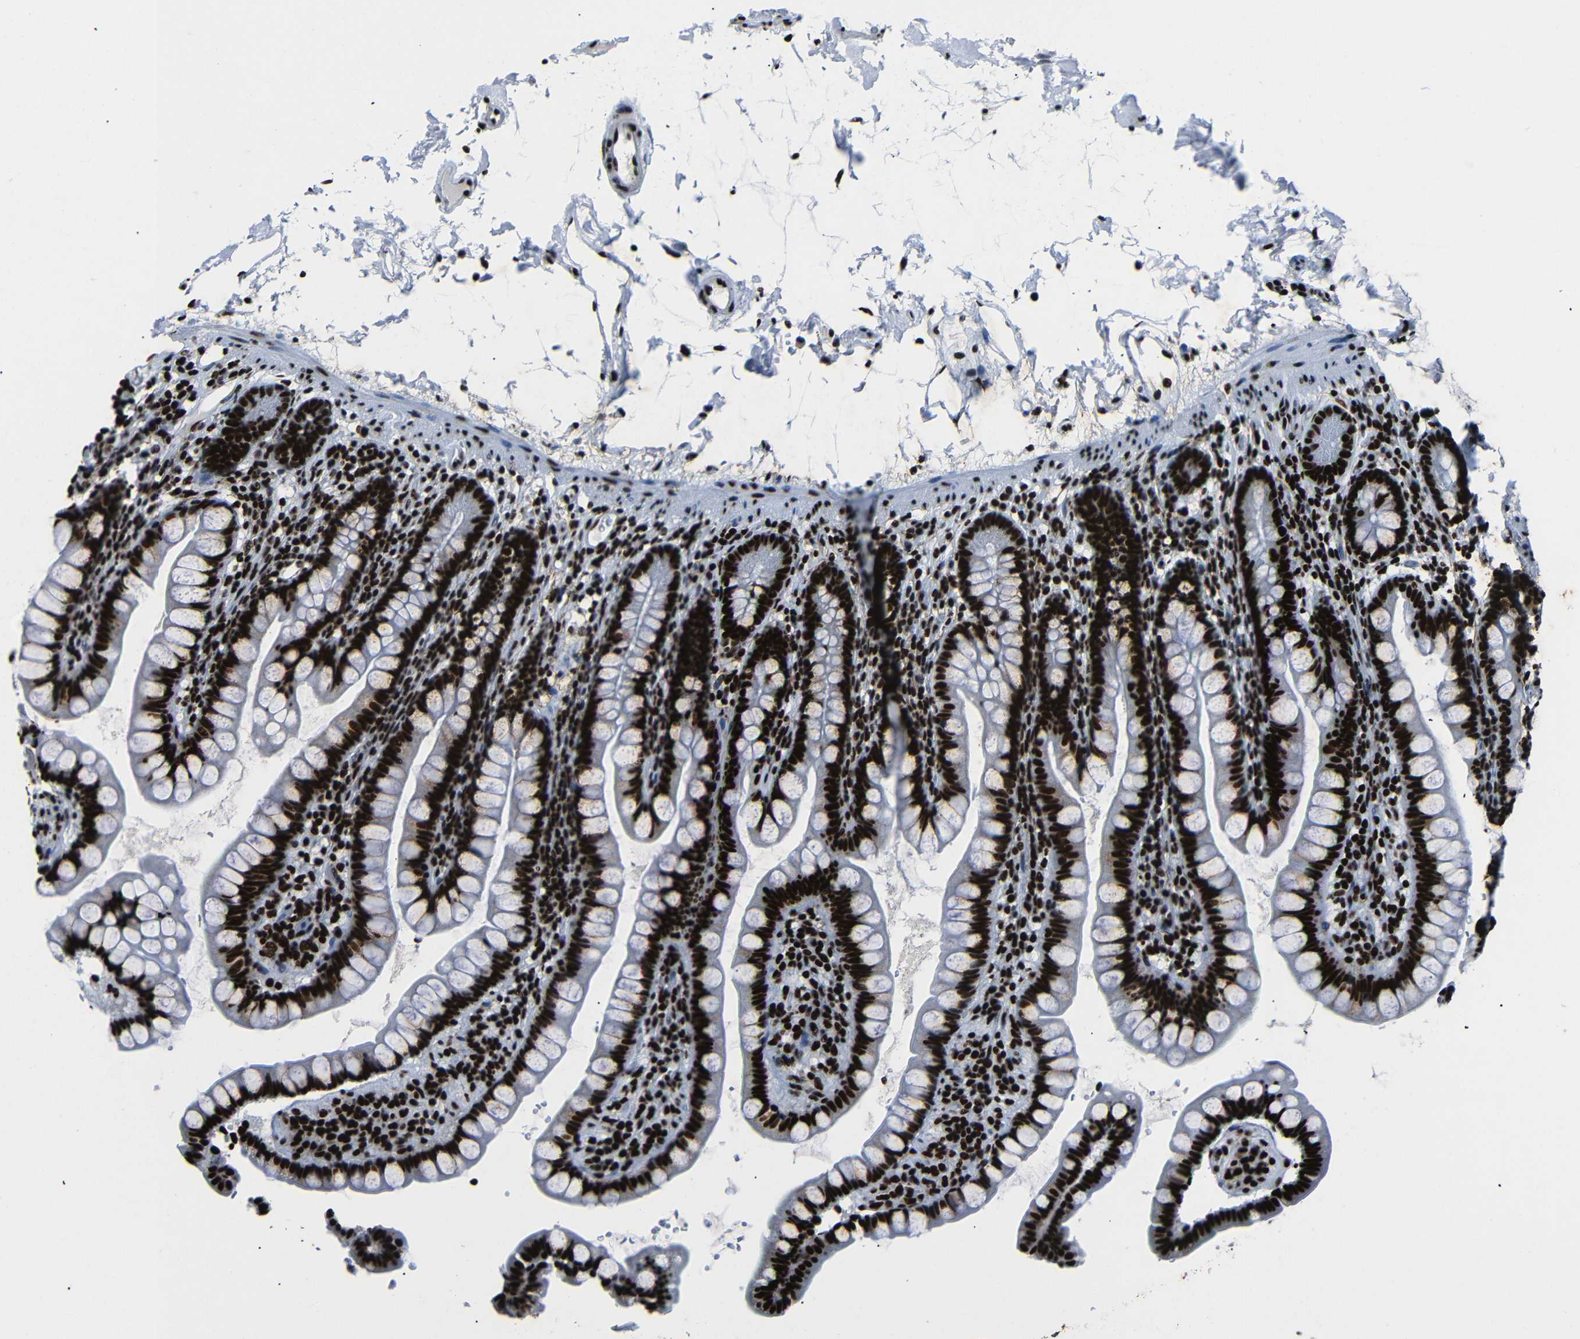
{"staining": {"intensity": "strong", "quantity": ">75%", "location": "nuclear"}, "tissue": "small intestine", "cell_type": "Glandular cells", "image_type": "normal", "snomed": [{"axis": "morphology", "description": "Normal tissue, NOS"}, {"axis": "topography", "description": "Small intestine"}], "caption": "Human small intestine stained for a protein (brown) reveals strong nuclear positive expression in about >75% of glandular cells.", "gene": "SRSF1", "patient": {"sex": "female", "age": 84}}